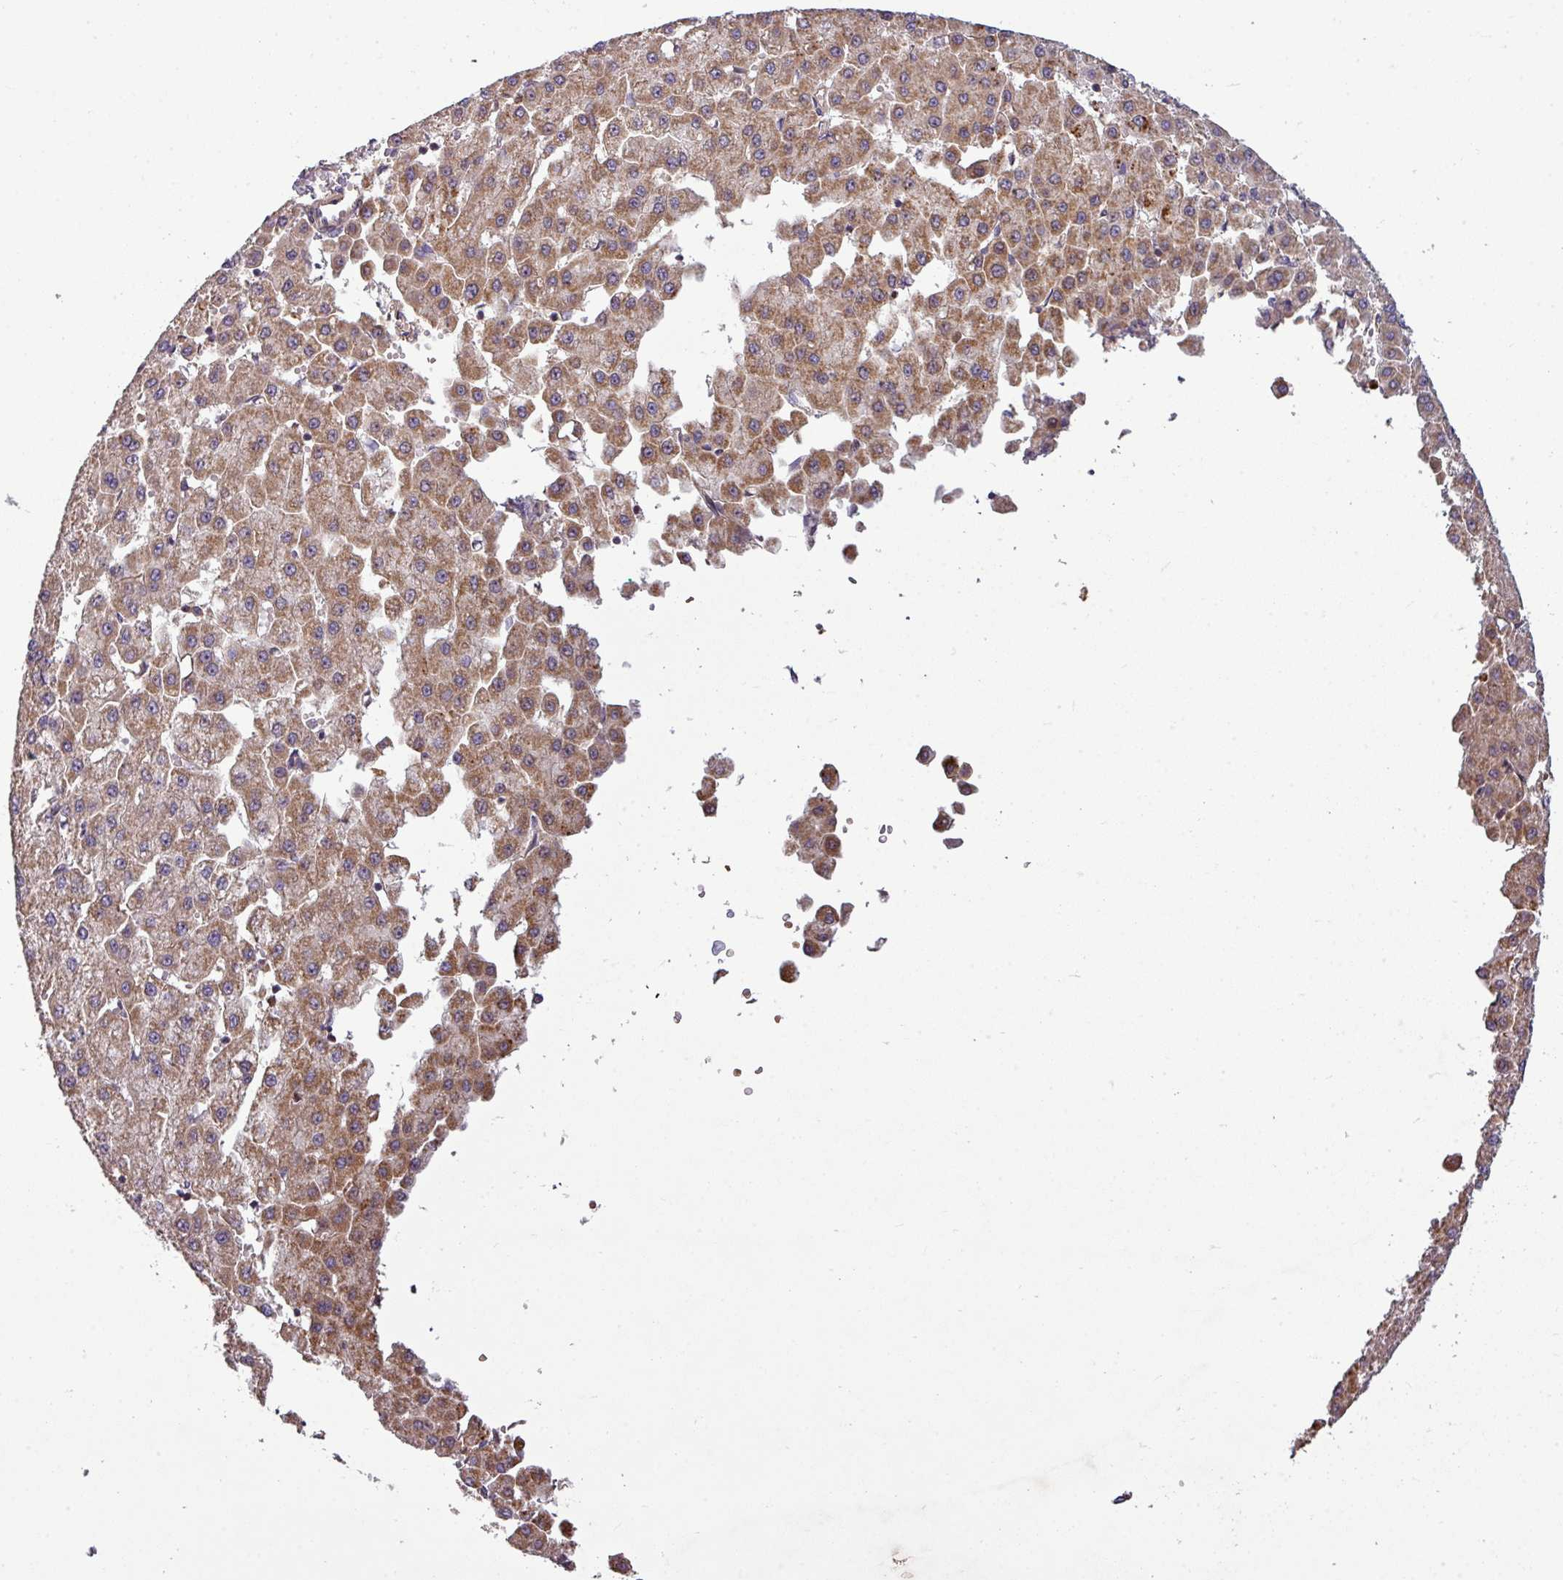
{"staining": {"intensity": "moderate", "quantity": ">75%", "location": "cytoplasmic/membranous"}, "tissue": "liver cancer", "cell_type": "Tumor cells", "image_type": "cancer", "snomed": [{"axis": "morphology", "description": "Carcinoma, Hepatocellular, NOS"}, {"axis": "topography", "description": "Liver"}], "caption": "Human hepatocellular carcinoma (liver) stained with a brown dye reveals moderate cytoplasmic/membranous positive expression in about >75% of tumor cells.", "gene": "PAPLN", "patient": {"sex": "male", "age": 47}}